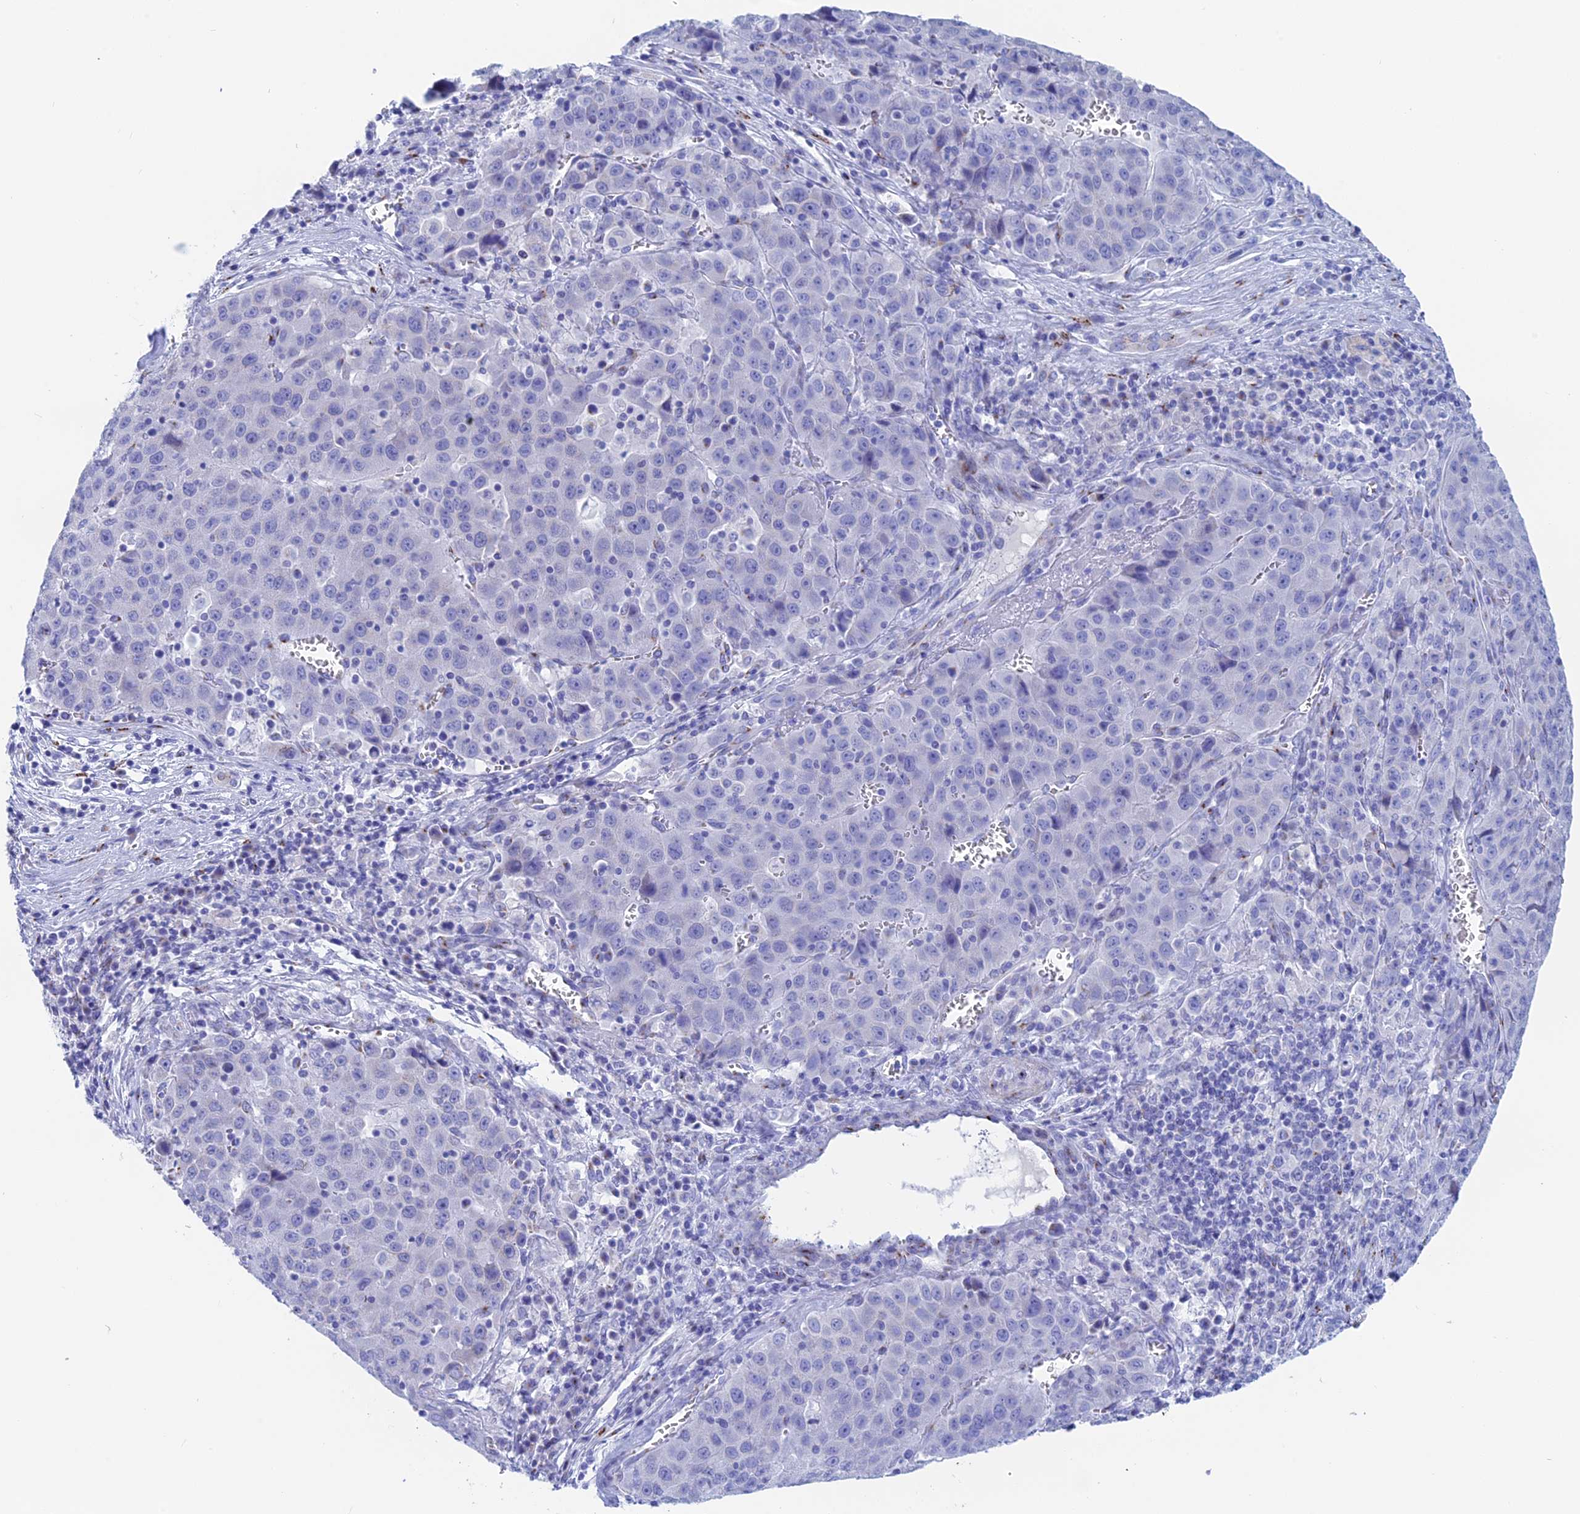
{"staining": {"intensity": "negative", "quantity": "none", "location": "none"}, "tissue": "liver cancer", "cell_type": "Tumor cells", "image_type": "cancer", "snomed": [{"axis": "morphology", "description": "Carcinoma, Hepatocellular, NOS"}, {"axis": "topography", "description": "Liver"}], "caption": "This is a histopathology image of immunohistochemistry staining of liver cancer (hepatocellular carcinoma), which shows no staining in tumor cells. (DAB (3,3'-diaminobenzidine) immunohistochemistry visualized using brightfield microscopy, high magnification).", "gene": "ERICH4", "patient": {"sex": "female", "age": 53}}